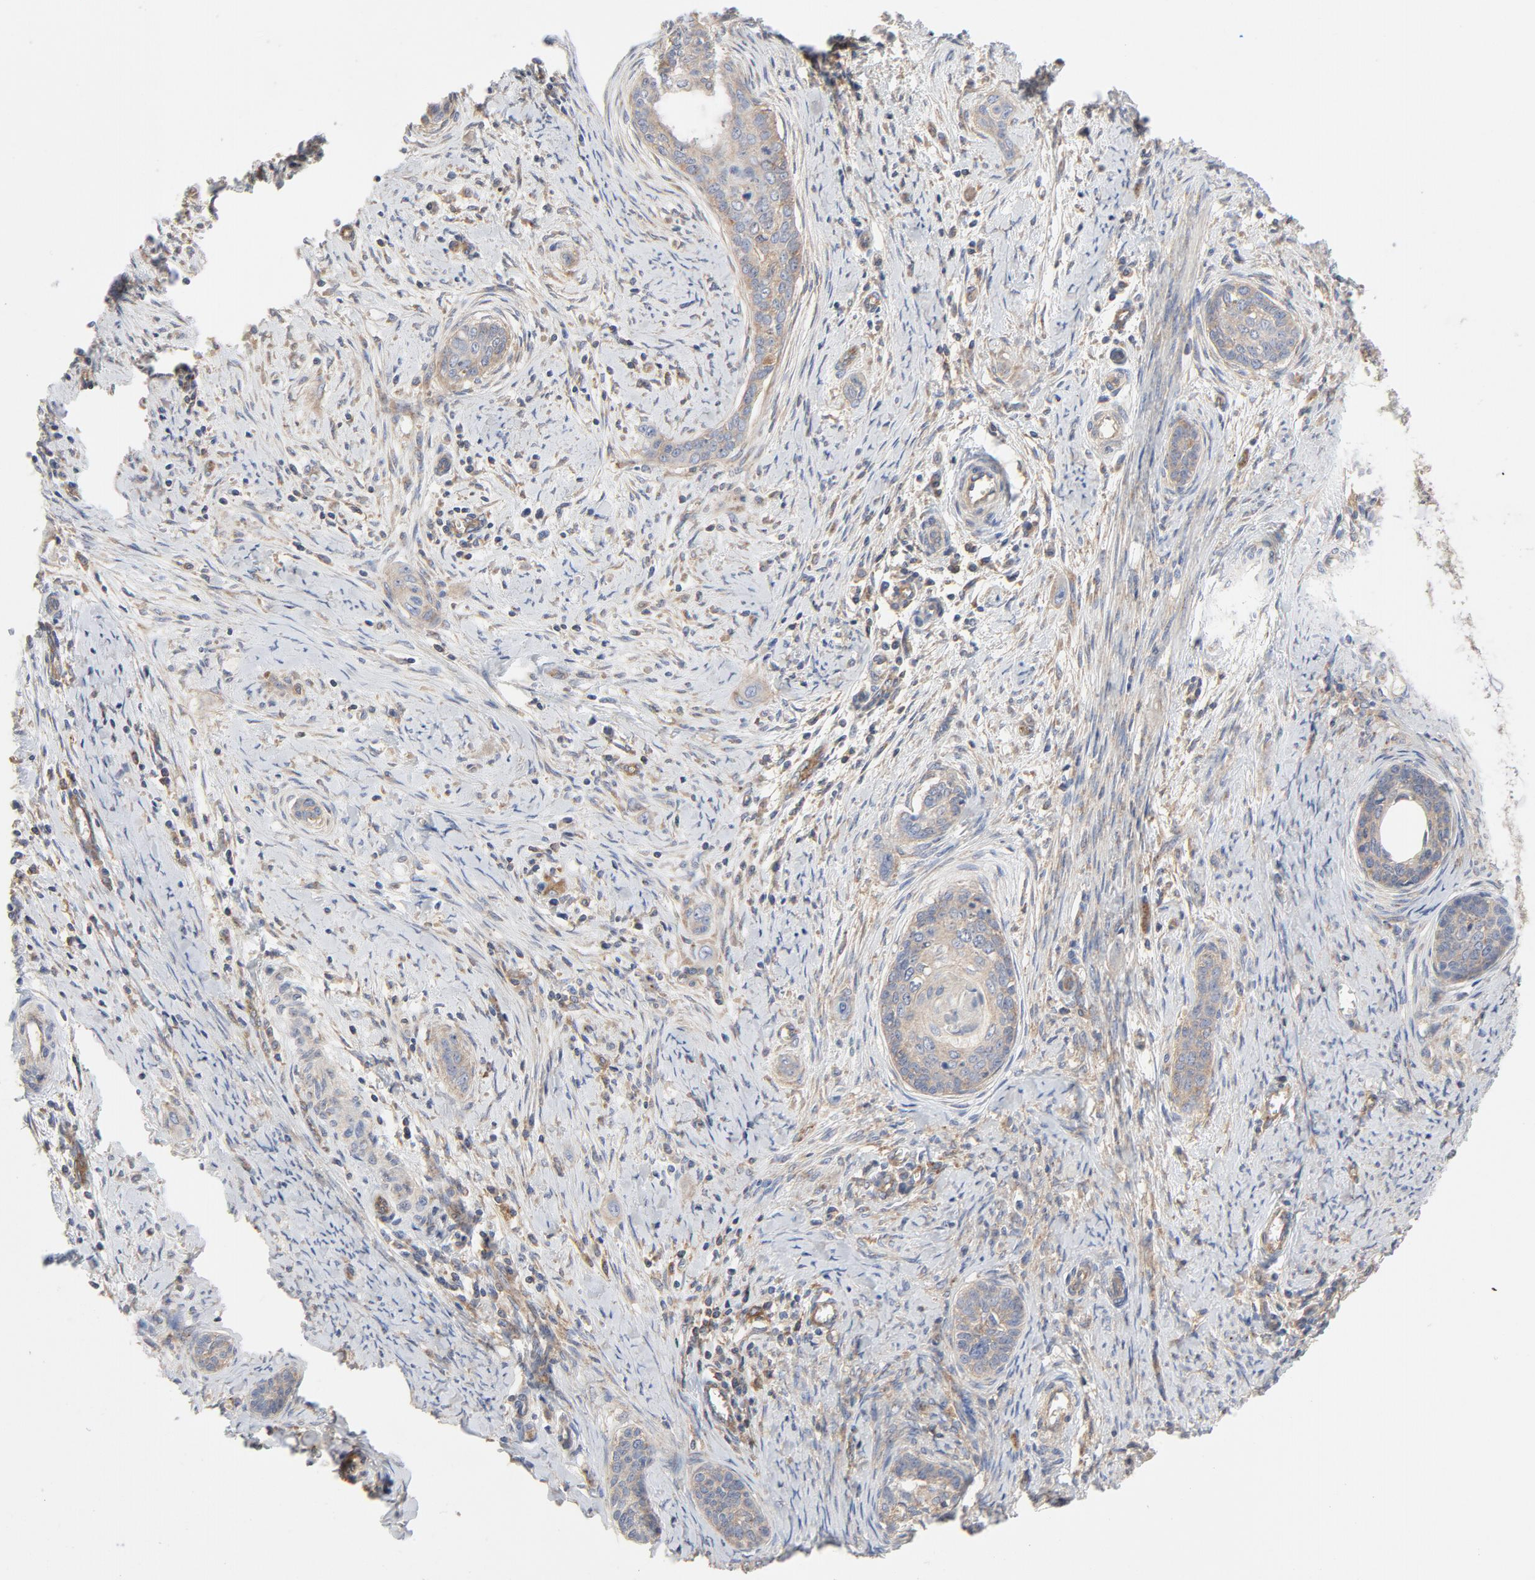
{"staining": {"intensity": "moderate", "quantity": "25%-75%", "location": "cytoplasmic/membranous"}, "tissue": "cervical cancer", "cell_type": "Tumor cells", "image_type": "cancer", "snomed": [{"axis": "morphology", "description": "Squamous cell carcinoma, NOS"}, {"axis": "topography", "description": "Cervix"}], "caption": "Brown immunohistochemical staining in cervical cancer exhibits moderate cytoplasmic/membranous expression in about 25%-75% of tumor cells.", "gene": "RABEP1", "patient": {"sex": "female", "age": 33}}